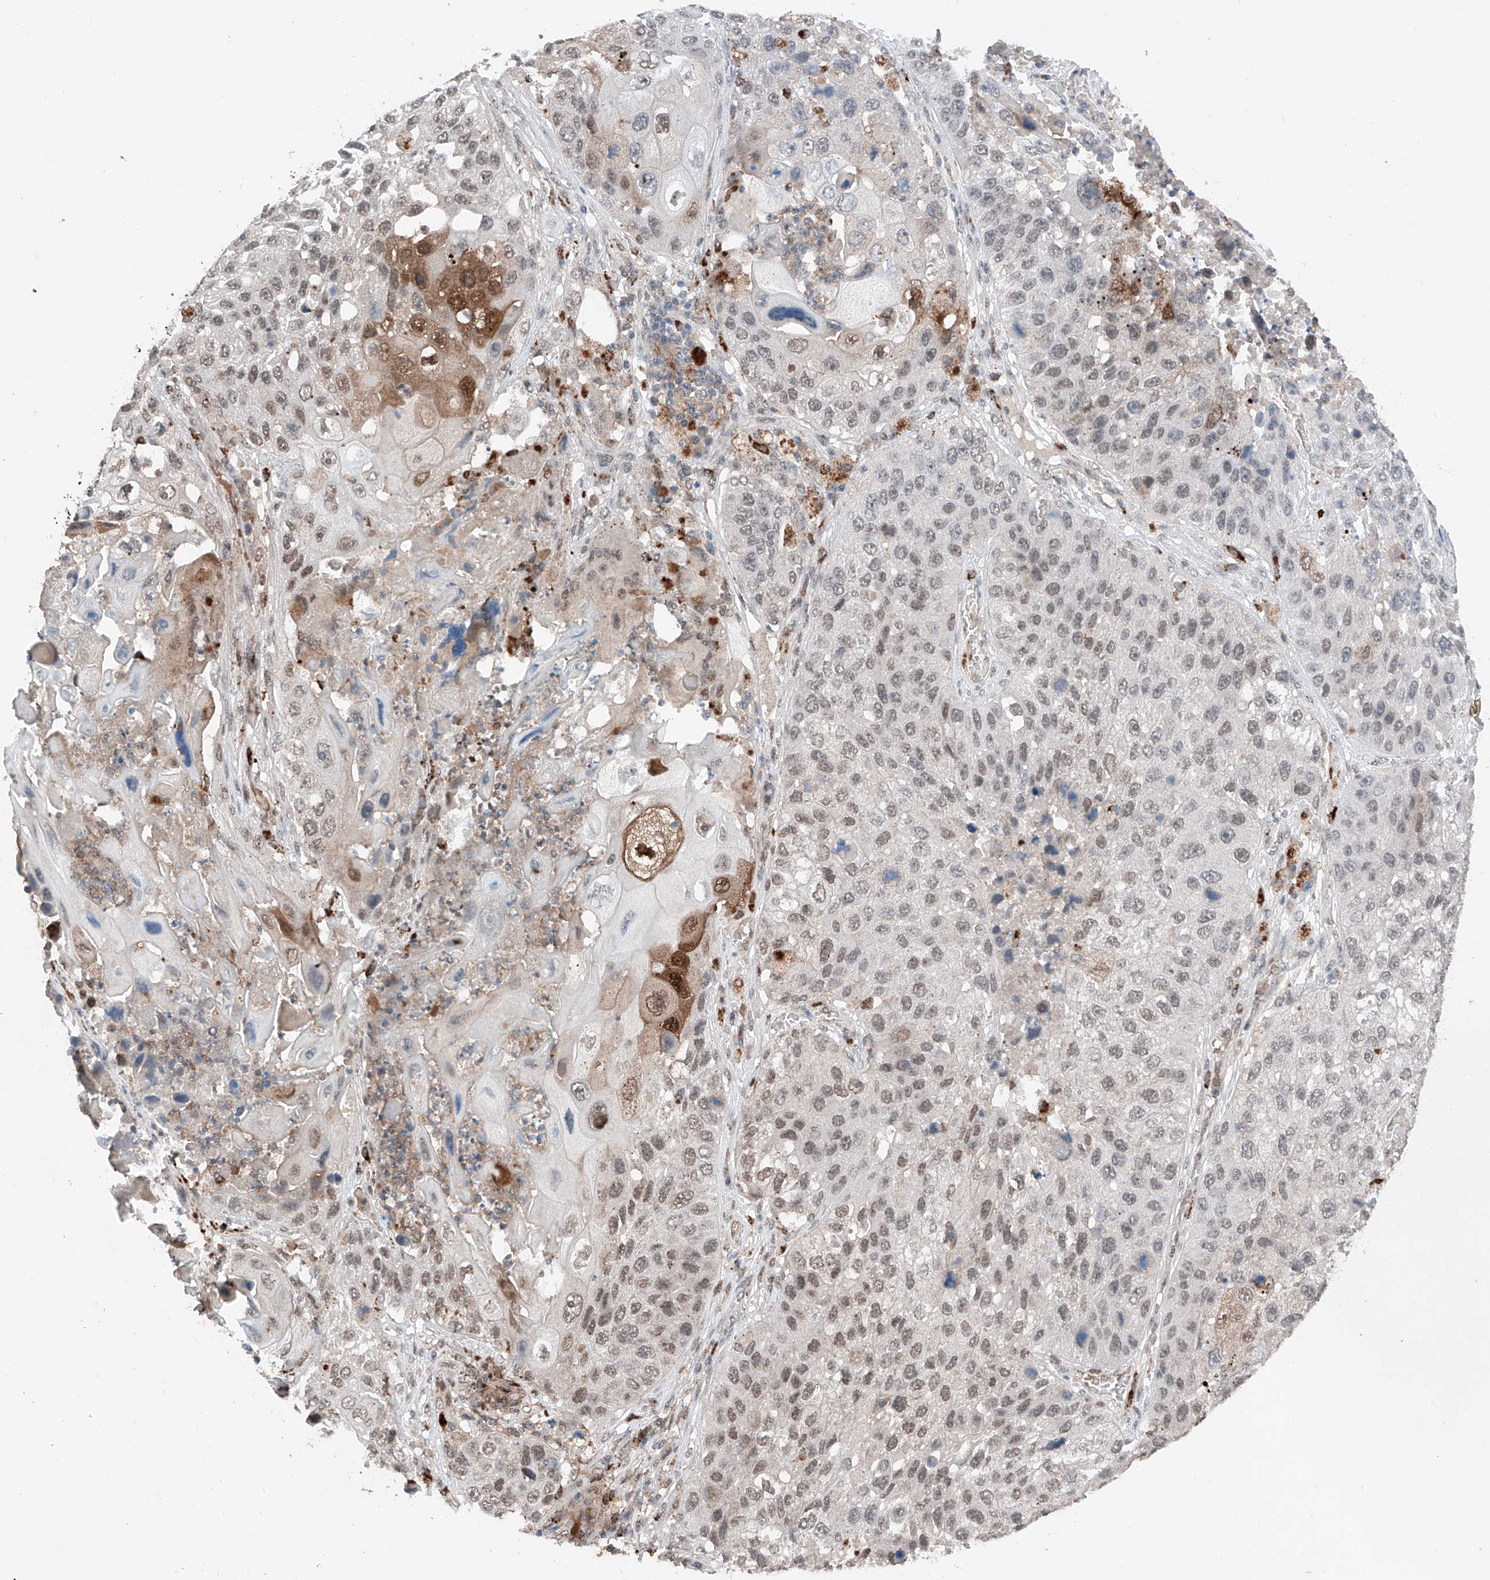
{"staining": {"intensity": "moderate", "quantity": "<25%", "location": "cytoplasmic/membranous,nuclear"}, "tissue": "lung cancer", "cell_type": "Tumor cells", "image_type": "cancer", "snomed": [{"axis": "morphology", "description": "Squamous cell carcinoma, NOS"}, {"axis": "topography", "description": "Lung"}], "caption": "Lung cancer (squamous cell carcinoma) stained with a brown dye reveals moderate cytoplasmic/membranous and nuclear positive staining in approximately <25% of tumor cells.", "gene": "TBX4", "patient": {"sex": "male", "age": 61}}